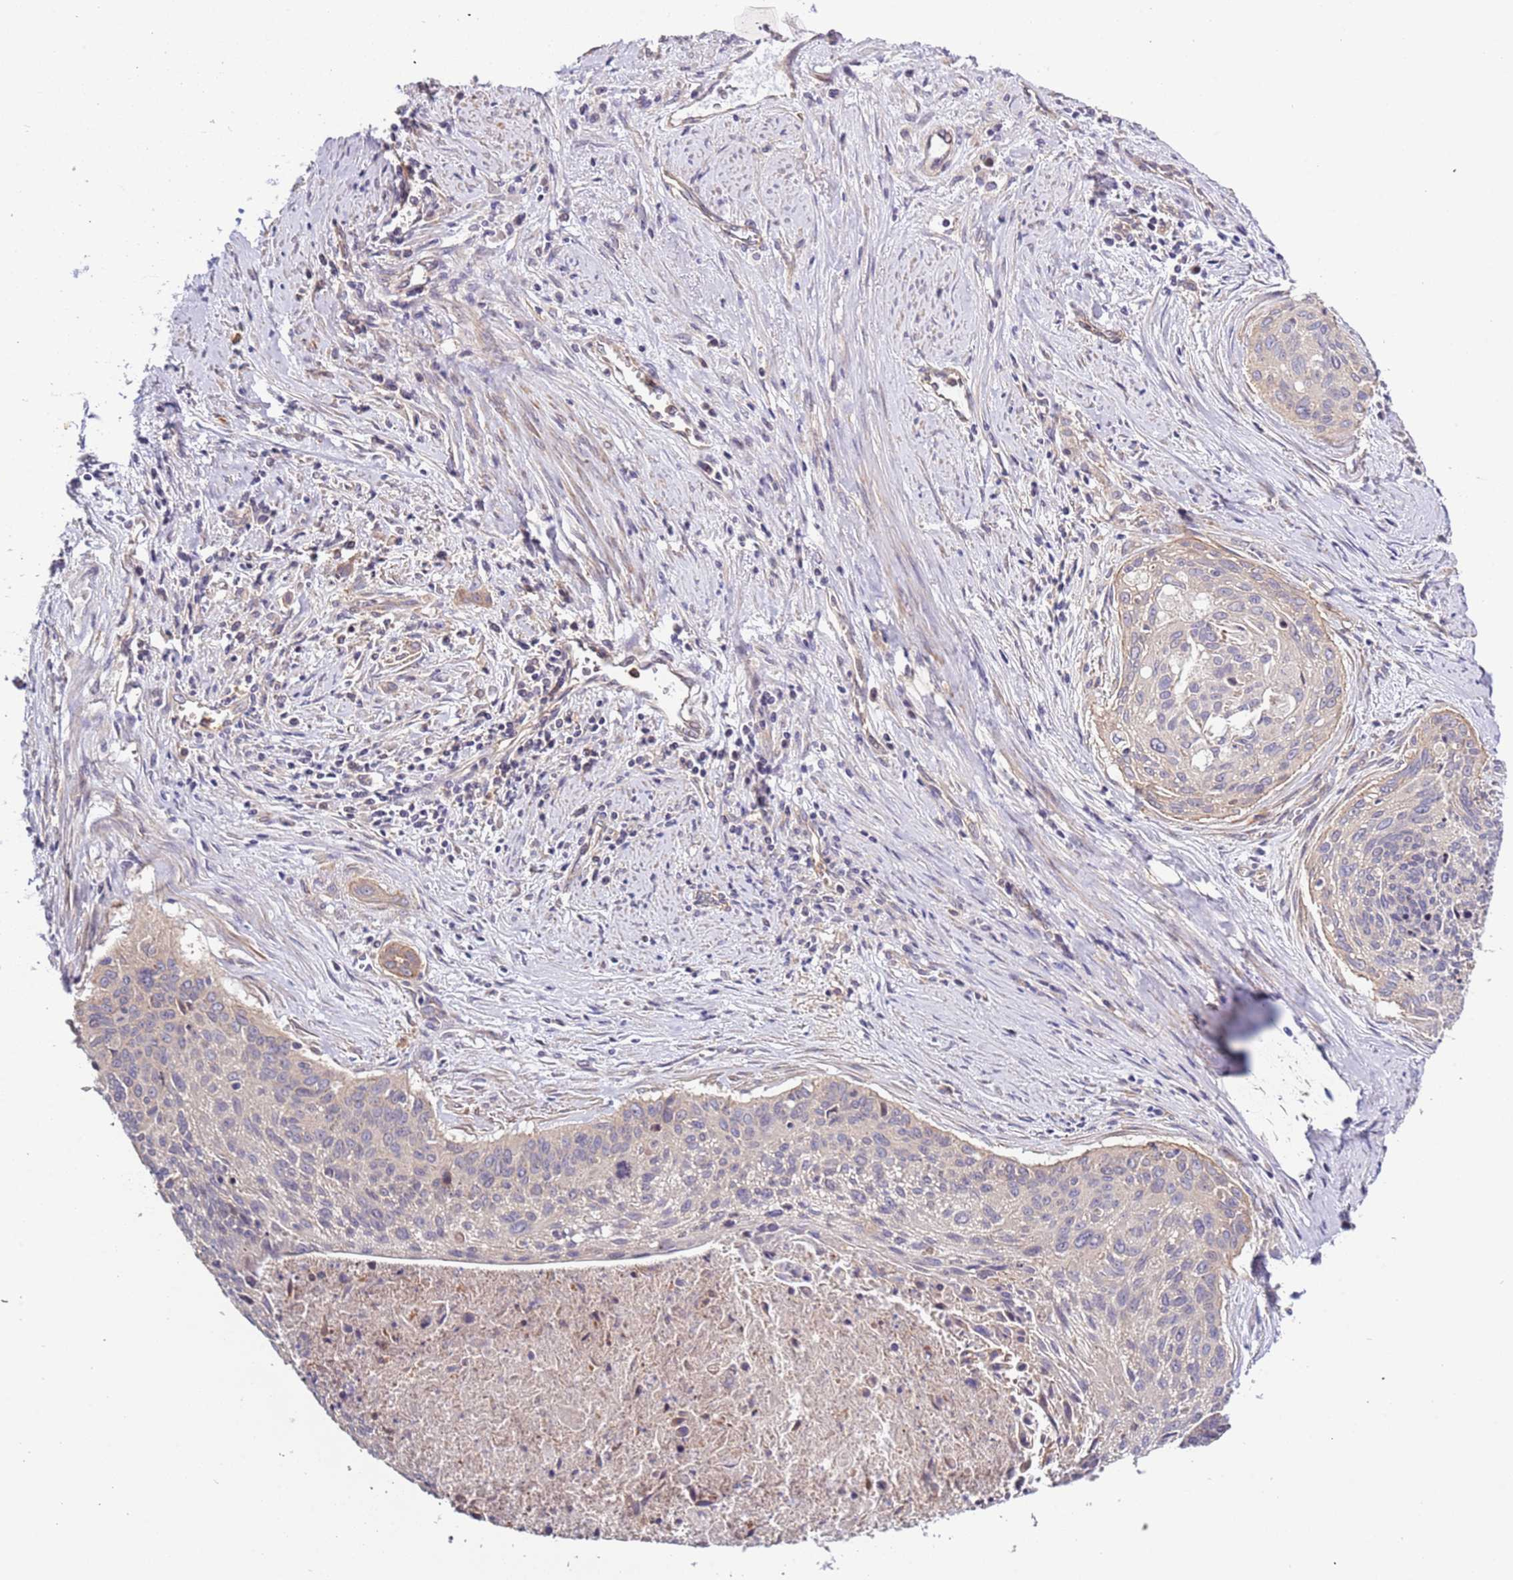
{"staining": {"intensity": "negative", "quantity": "none", "location": "none"}, "tissue": "cervical cancer", "cell_type": "Tumor cells", "image_type": "cancer", "snomed": [{"axis": "morphology", "description": "Squamous cell carcinoma, NOS"}, {"axis": "topography", "description": "Cervix"}], "caption": "DAB (3,3'-diaminobenzidine) immunohistochemical staining of human squamous cell carcinoma (cervical) demonstrates no significant staining in tumor cells.", "gene": "LAMB4", "patient": {"sex": "female", "age": 55}}